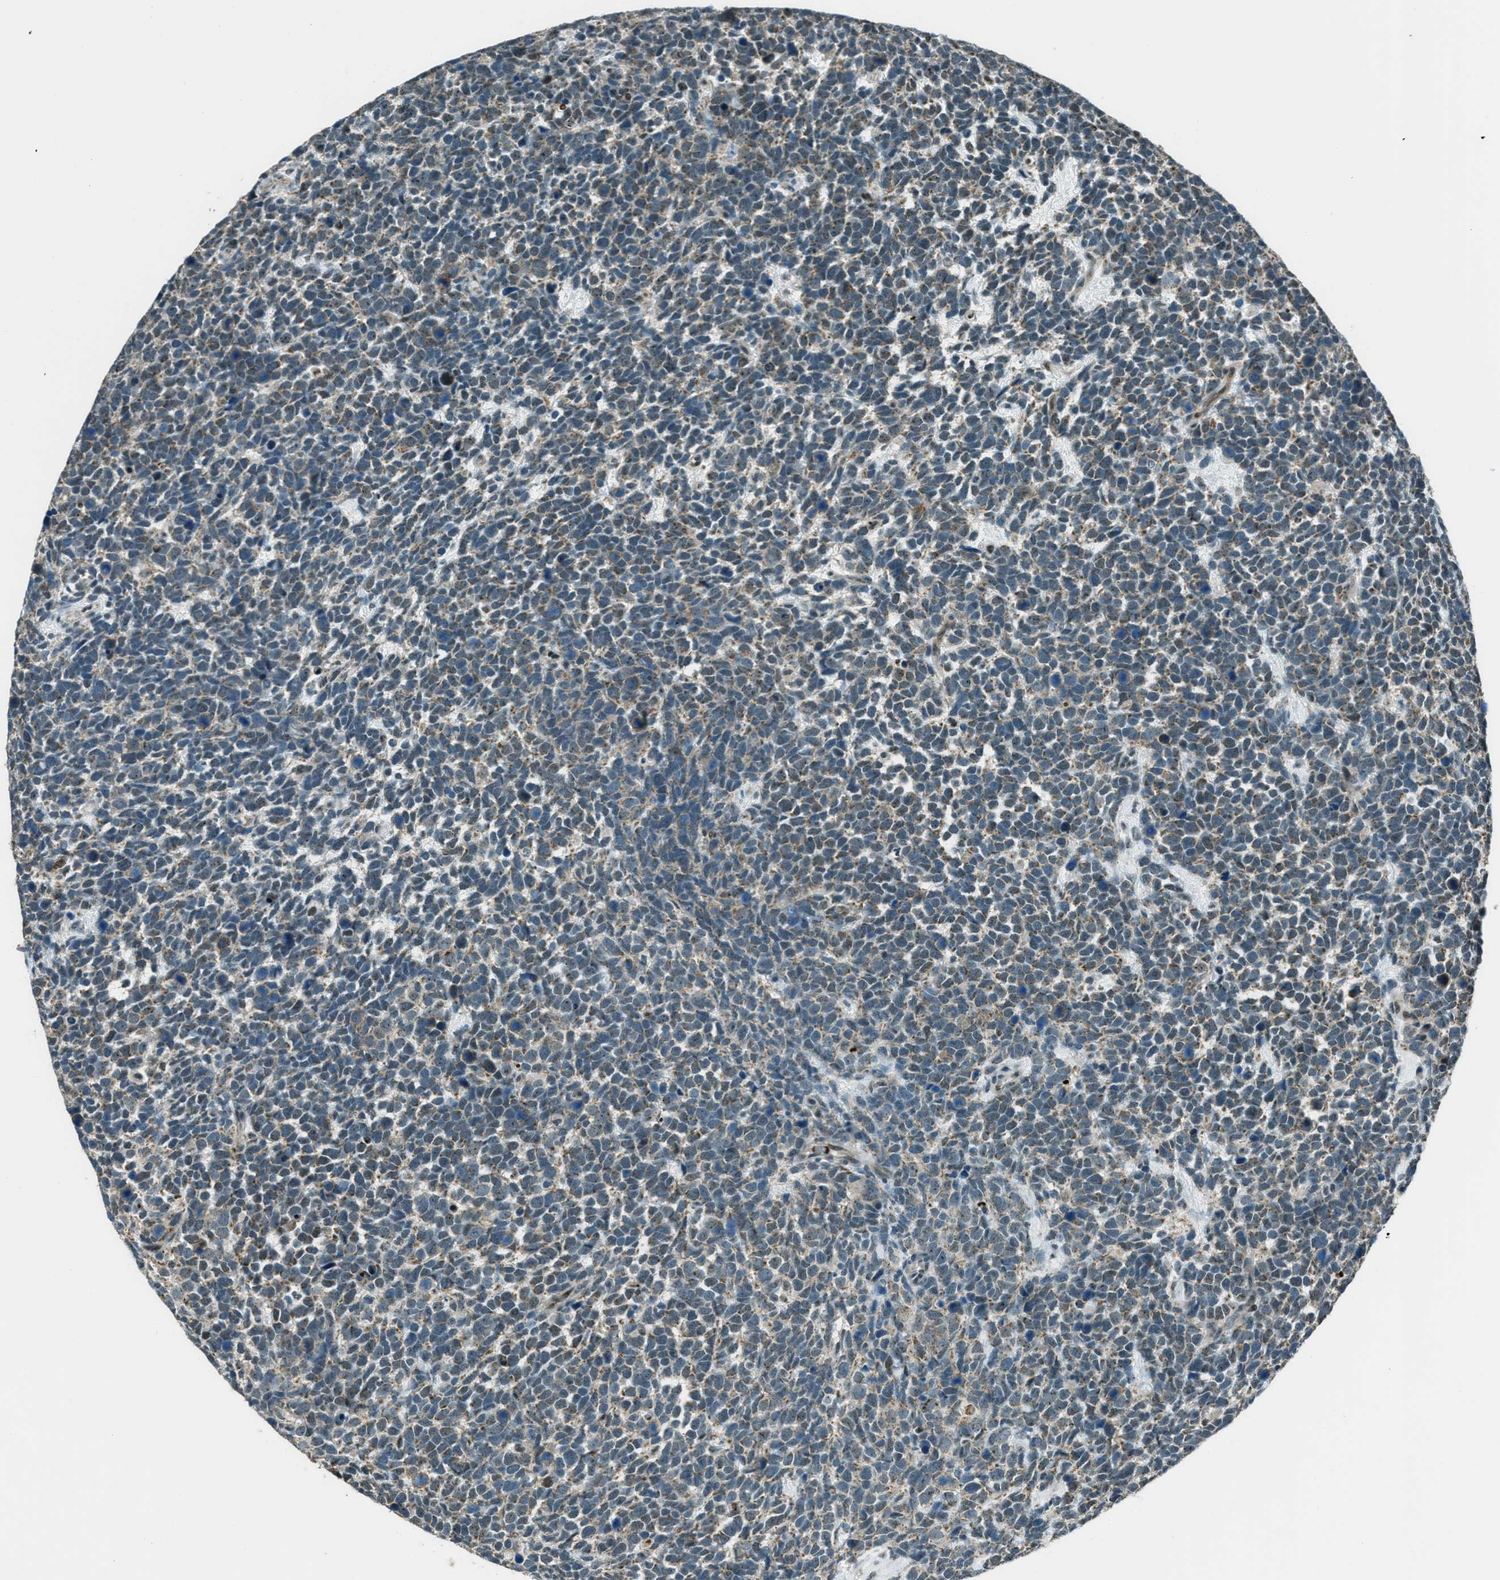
{"staining": {"intensity": "weak", "quantity": "25%-75%", "location": "cytoplasmic/membranous"}, "tissue": "urothelial cancer", "cell_type": "Tumor cells", "image_type": "cancer", "snomed": [{"axis": "morphology", "description": "Urothelial carcinoma, High grade"}, {"axis": "topography", "description": "Urinary bladder"}], "caption": "A brown stain labels weak cytoplasmic/membranous staining of a protein in high-grade urothelial carcinoma tumor cells. The staining was performed using DAB (3,3'-diaminobenzidine) to visualize the protein expression in brown, while the nuclei were stained in blue with hematoxylin (Magnification: 20x).", "gene": "TARDBP", "patient": {"sex": "female", "age": 82}}